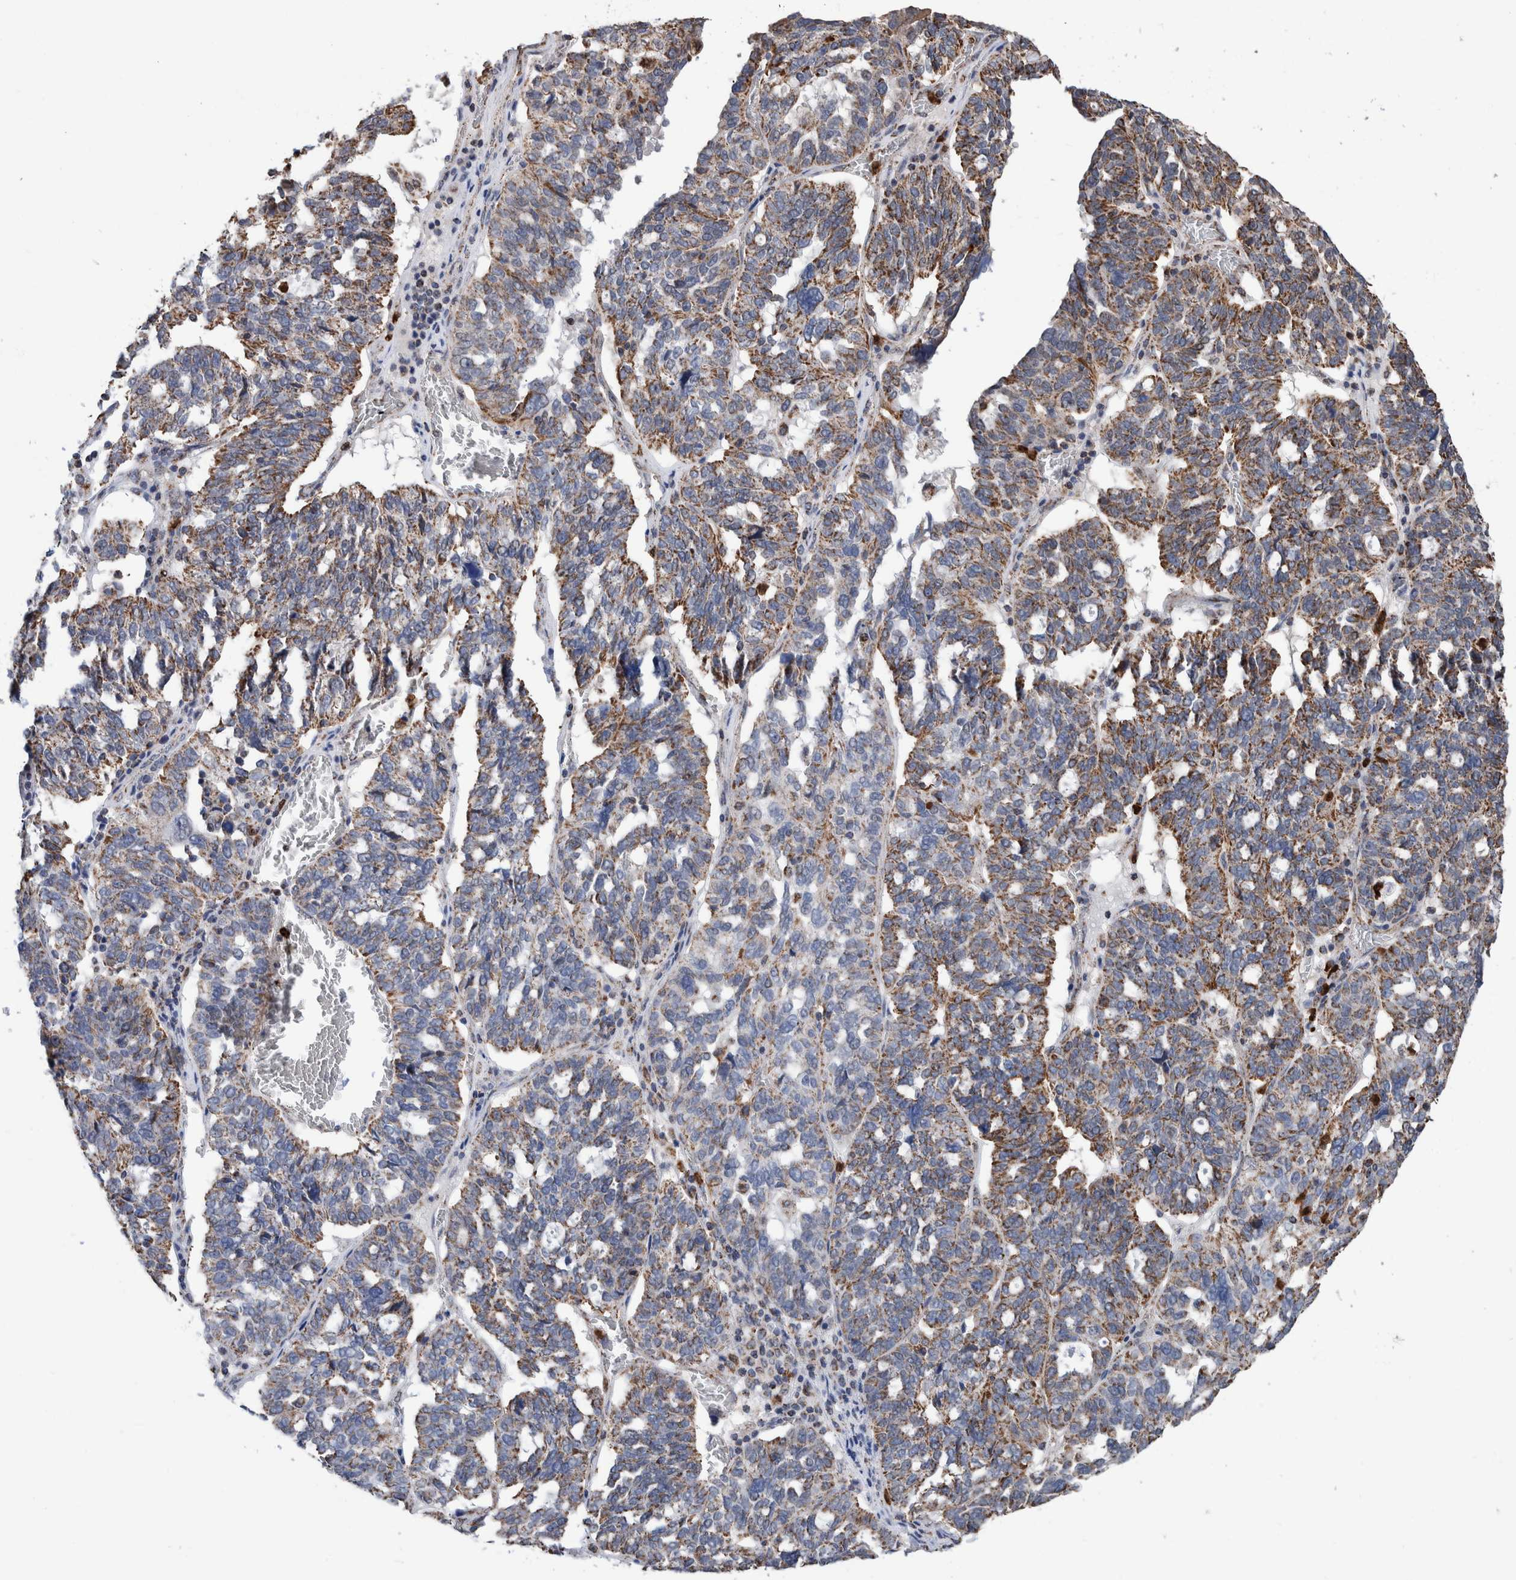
{"staining": {"intensity": "moderate", "quantity": "25%-75%", "location": "cytoplasmic/membranous"}, "tissue": "ovarian cancer", "cell_type": "Tumor cells", "image_type": "cancer", "snomed": [{"axis": "morphology", "description": "Cystadenocarcinoma, serous, NOS"}, {"axis": "topography", "description": "Ovary"}], "caption": "Immunohistochemical staining of ovarian serous cystadenocarcinoma displays medium levels of moderate cytoplasmic/membranous protein positivity in approximately 25%-75% of tumor cells. Using DAB (brown) and hematoxylin (blue) stains, captured at high magnification using brightfield microscopy.", "gene": "DECR1", "patient": {"sex": "female", "age": 59}}